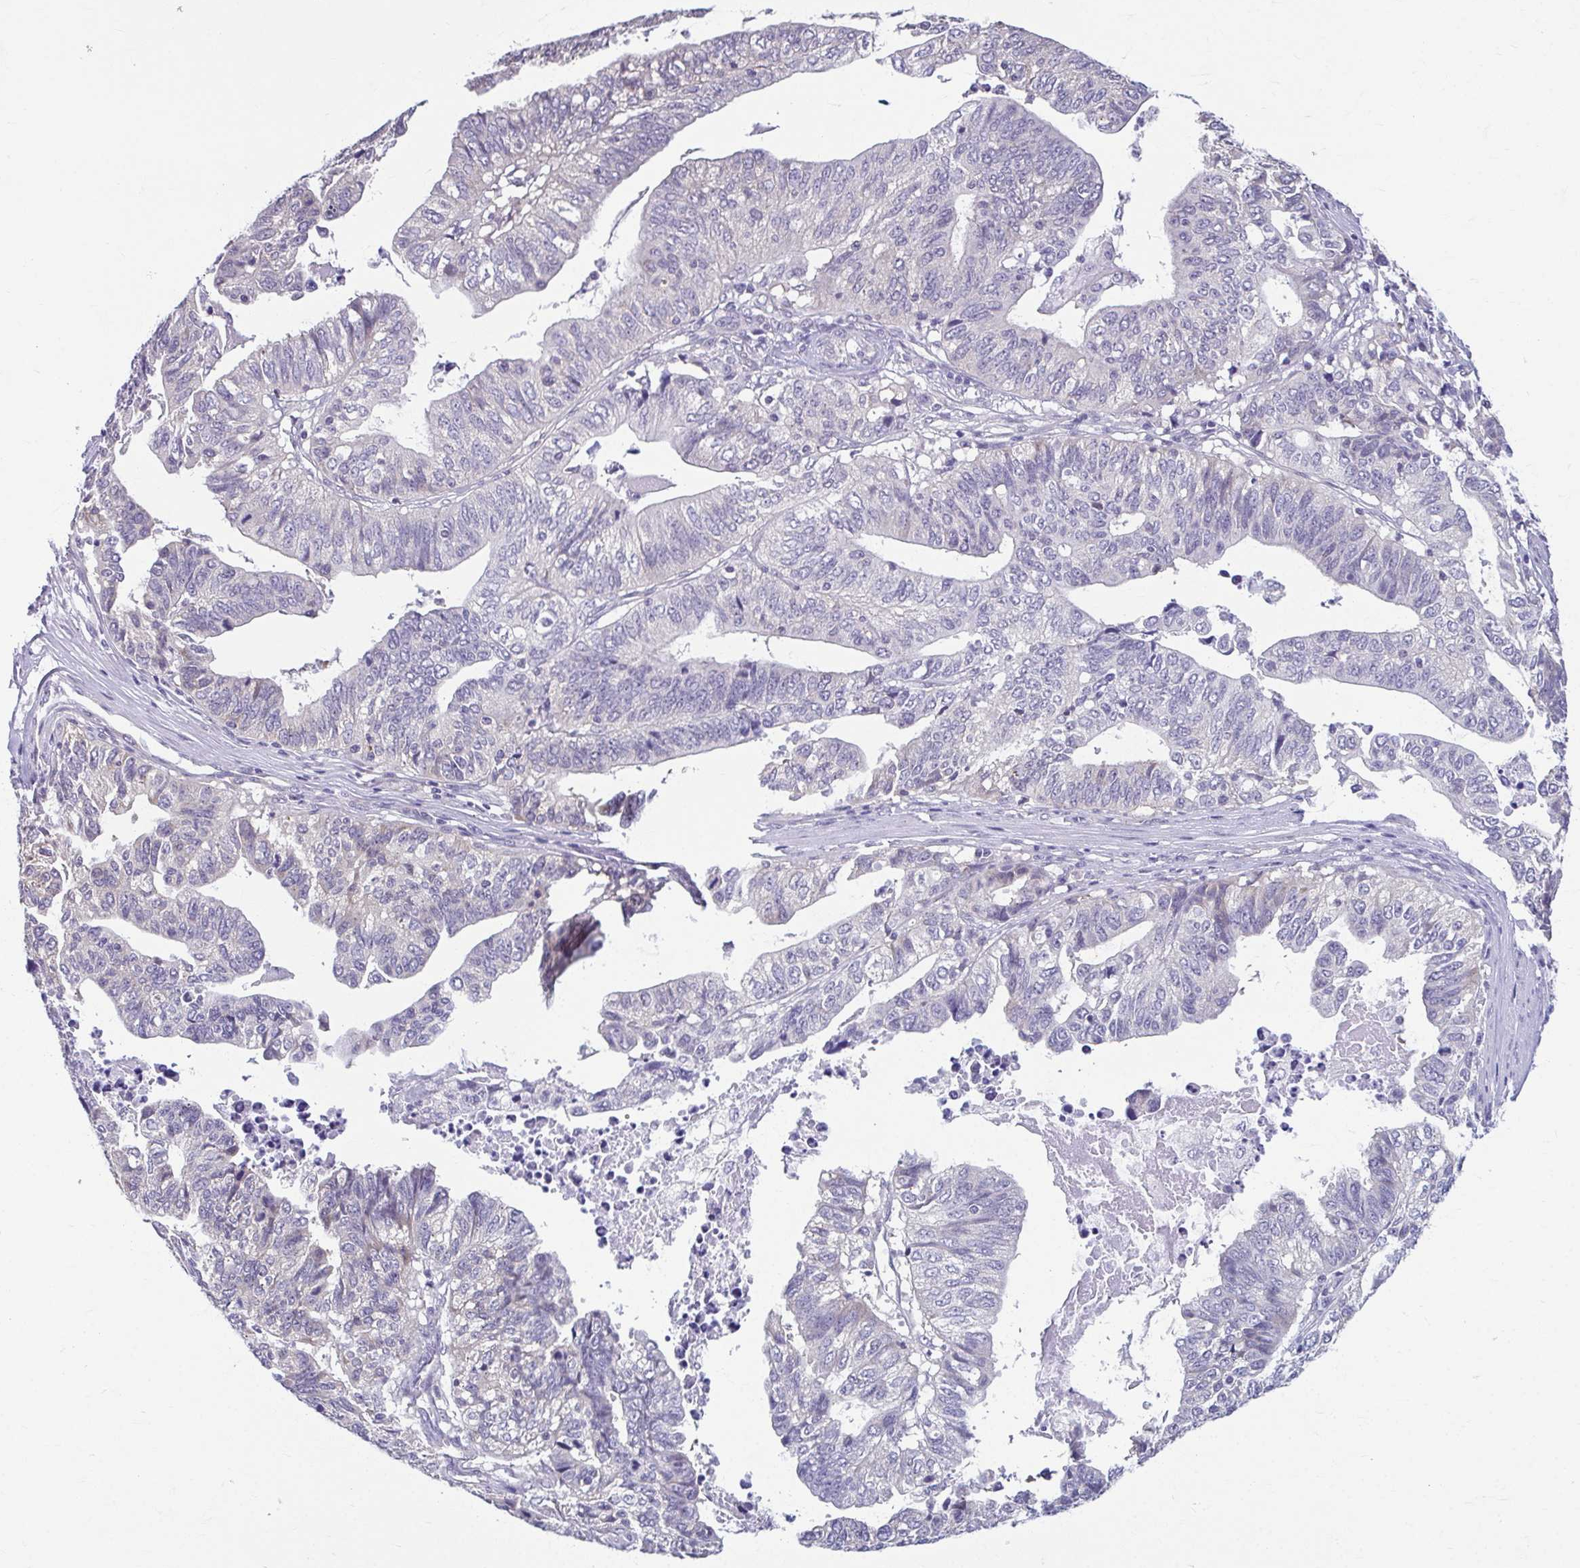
{"staining": {"intensity": "weak", "quantity": "<25%", "location": "cytoplasmic/membranous"}, "tissue": "stomach cancer", "cell_type": "Tumor cells", "image_type": "cancer", "snomed": [{"axis": "morphology", "description": "Adenocarcinoma, NOS"}, {"axis": "topography", "description": "Stomach, upper"}], "caption": "Immunohistochemistry of human adenocarcinoma (stomach) shows no positivity in tumor cells.", "gene": "TMEM108", "patient": {"sex": "female", "age": 67}}